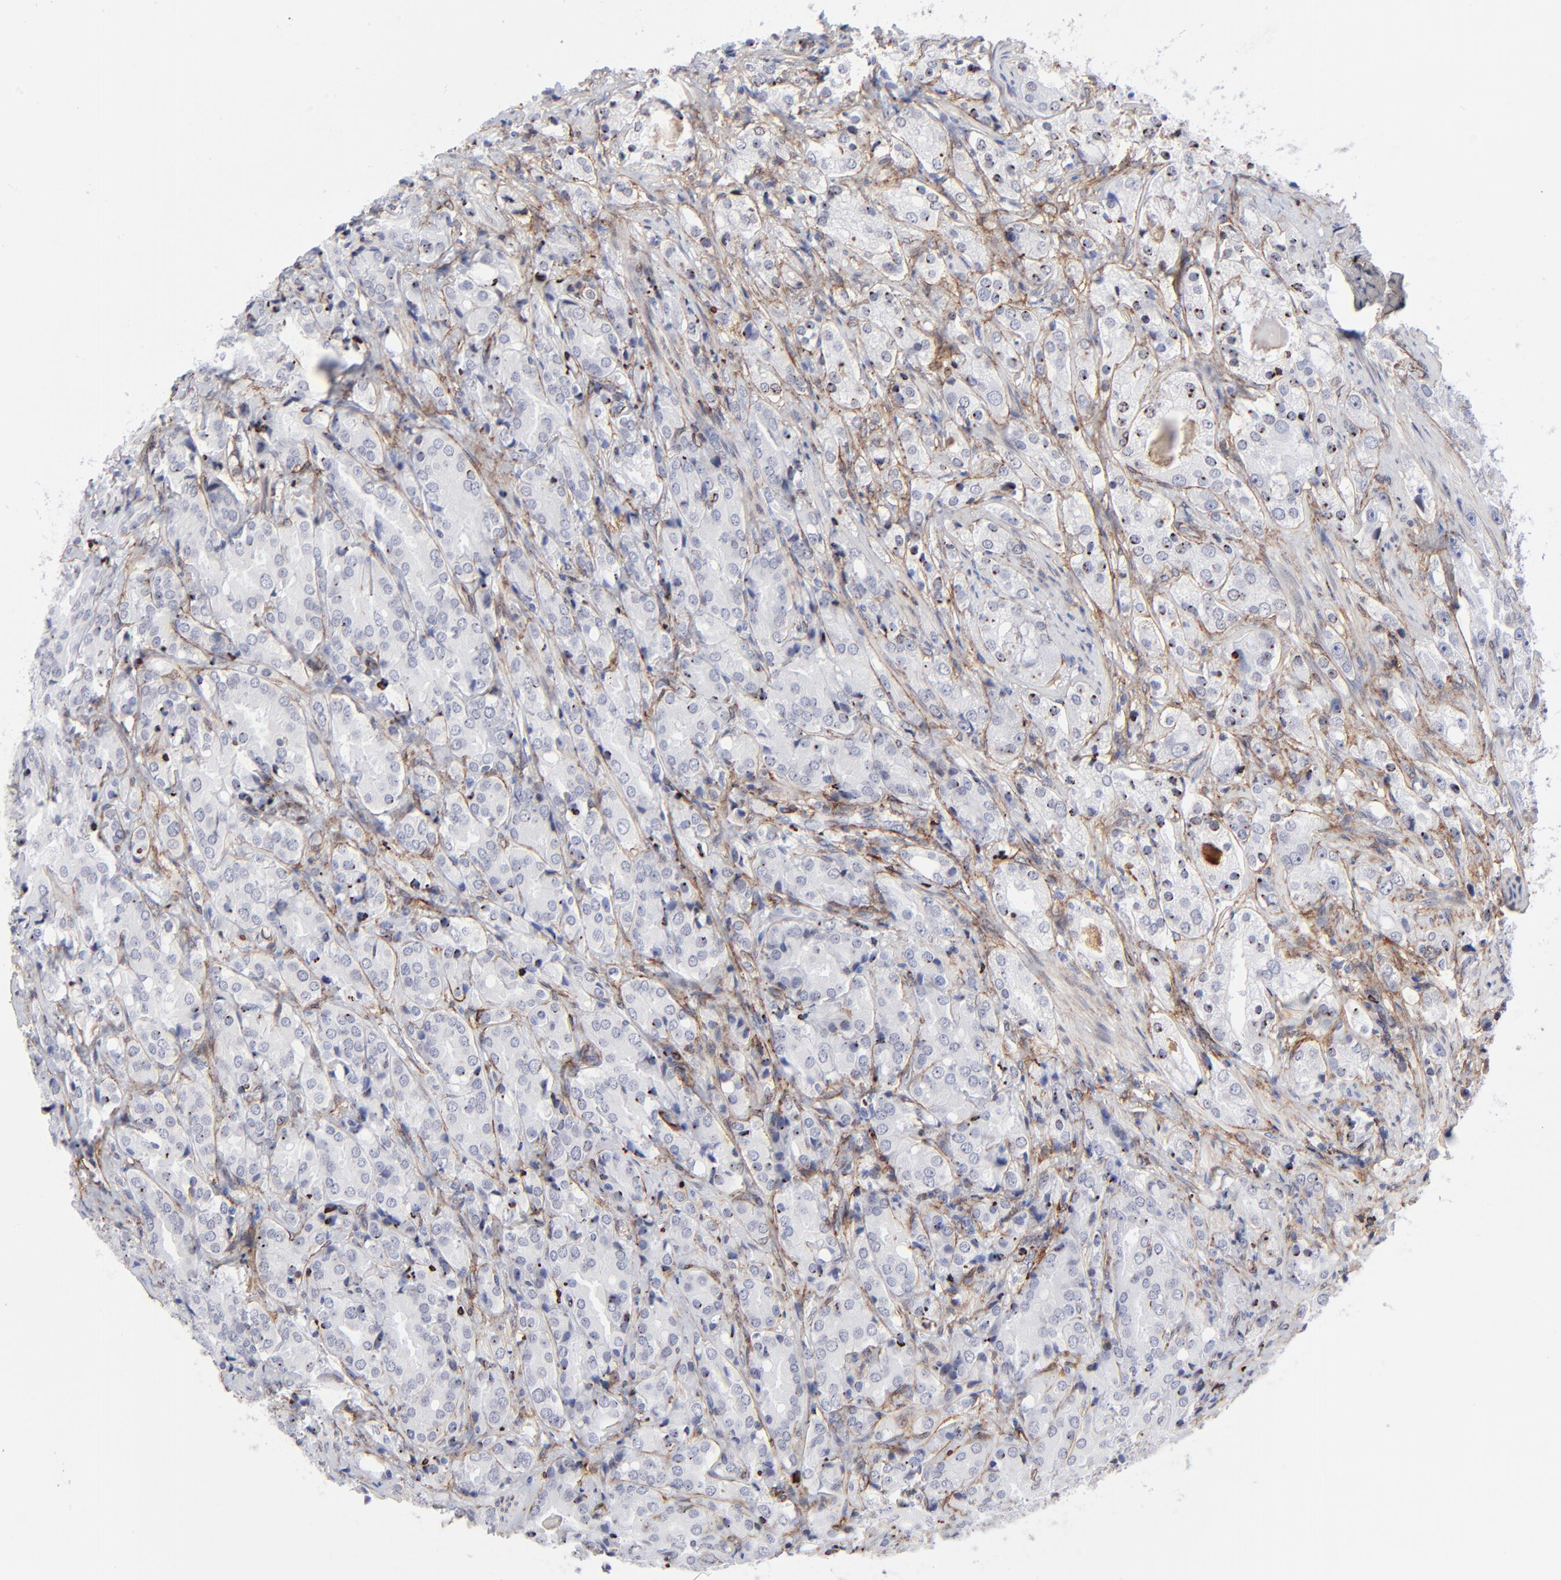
{"staining": {"intensity": "negative", "quantity": "none", "location": "none"}, "tissue": "prostate cancer", "cell_type": "Tumor cells", "image_type": "cancer", "snomed": [{"axis": "morphology", "description": "Adenocarcinoma, High grade"}, {"axis": "topography", "description": "Prostate"}], "caption": "The immunohistochemistry image has no significant expression in tumor cells of prostate cancer (high-grade adenocarcinoma) tissue.", "gene": "PDGFRB", "patient": {"sex": "male", "age": 68}}